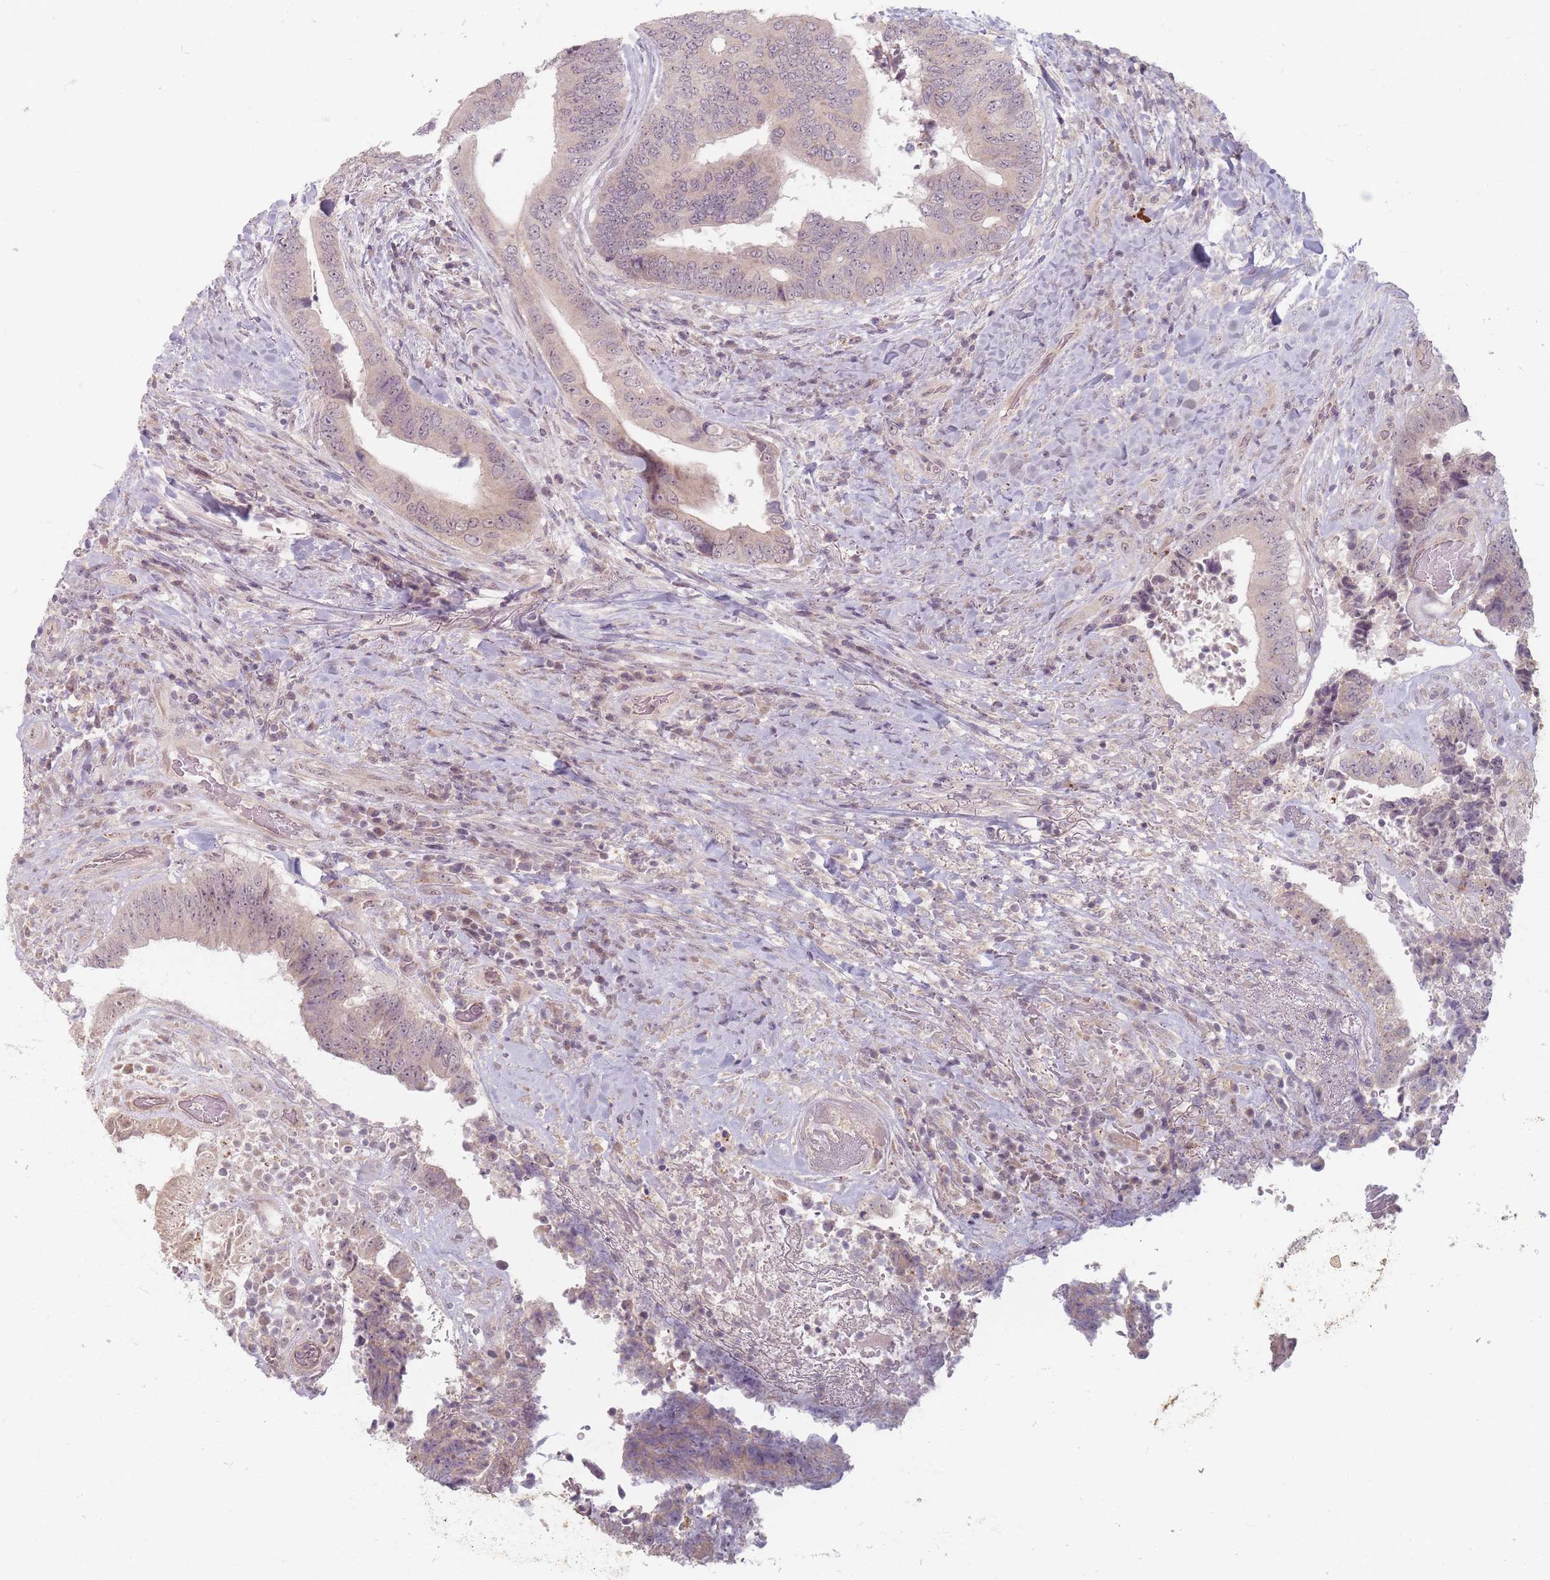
{"staining": {"intensity": "weak", "quantity": ">75%", "location": "cytoplasmic/membranous,nuclear"}, "tissue": "colorectal cancer", "cell_type": "Tumor cells", "image_type": "cancer", "snomed": [{"axis": "morphology", "description": "Adenocarcinoma, NOS"}, {"axis": "topography", "description": "Rectum"}], "caption": "Protein analysis of colorectal cancer (adenocarcinoma) tissue shows weak cytoplasmic/membranous and nuclear expression in about >75% of tumor cells.", "gene": "GABRA6", "patient": {"sex": "male", "age": 72}}